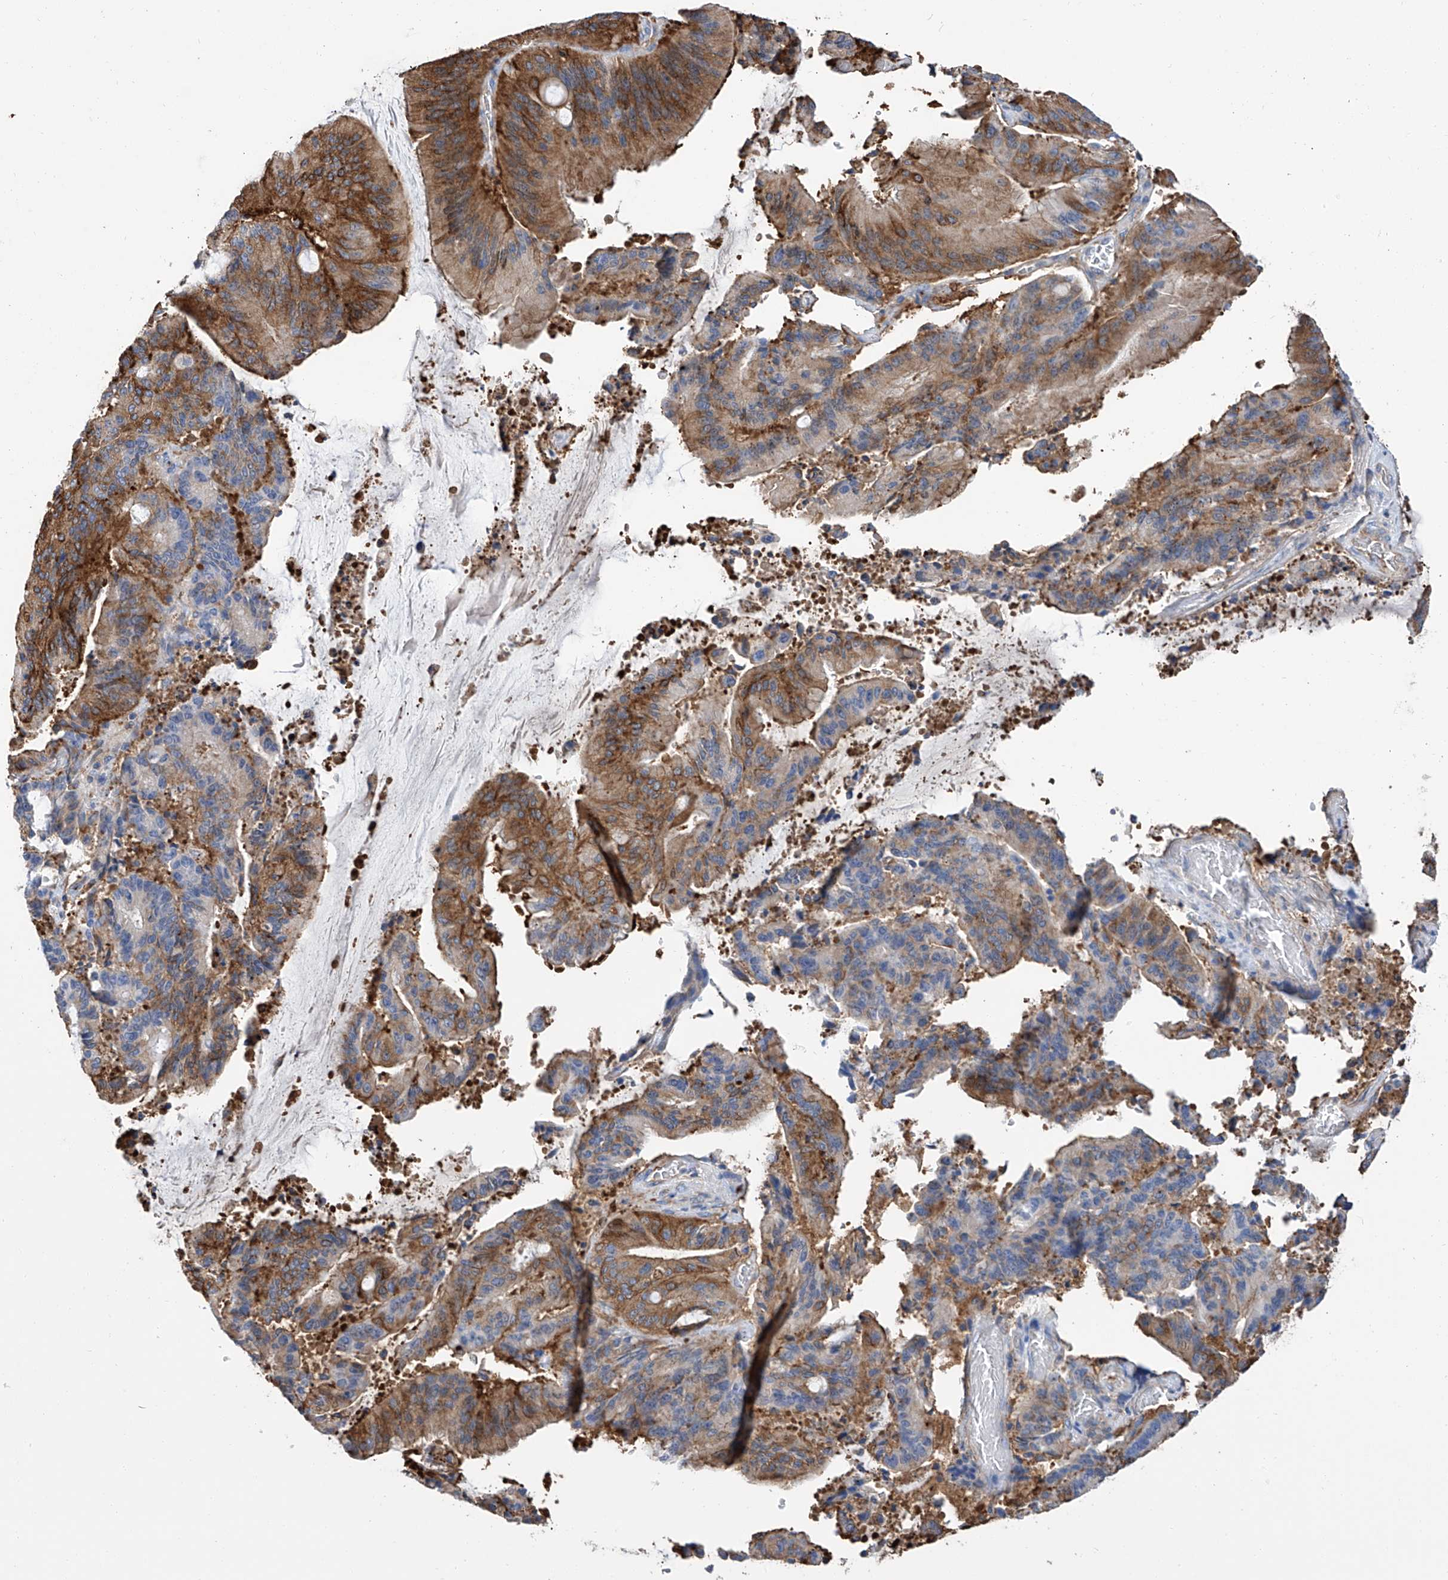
{"staining": {"intensity": "moderate", "quantity": ">75%", "location": "cytoplasmic/membranous"}, "tissue": "liver cancer", "cell_type": "Tumor cells", "image_type": "cancer", "snomed": [{"axis": "morphology", "description": "Normal tissue, NOS"}, {"axis": "morphology", "description": "Cholangiocarcinoma"}, {"axis": "topography", "description": "Liver"}, {"axis": "topography", "description": "Peripheral nerve tissue"}], "caption": "Protein staining of liver cholangiocarcinoma tissue demonstrates moderate cytoplasmic/membranous positivity in approximately >75% of tumor cells.", "gene": "GPT", "patient": {"sex": "female", "age": 73}}